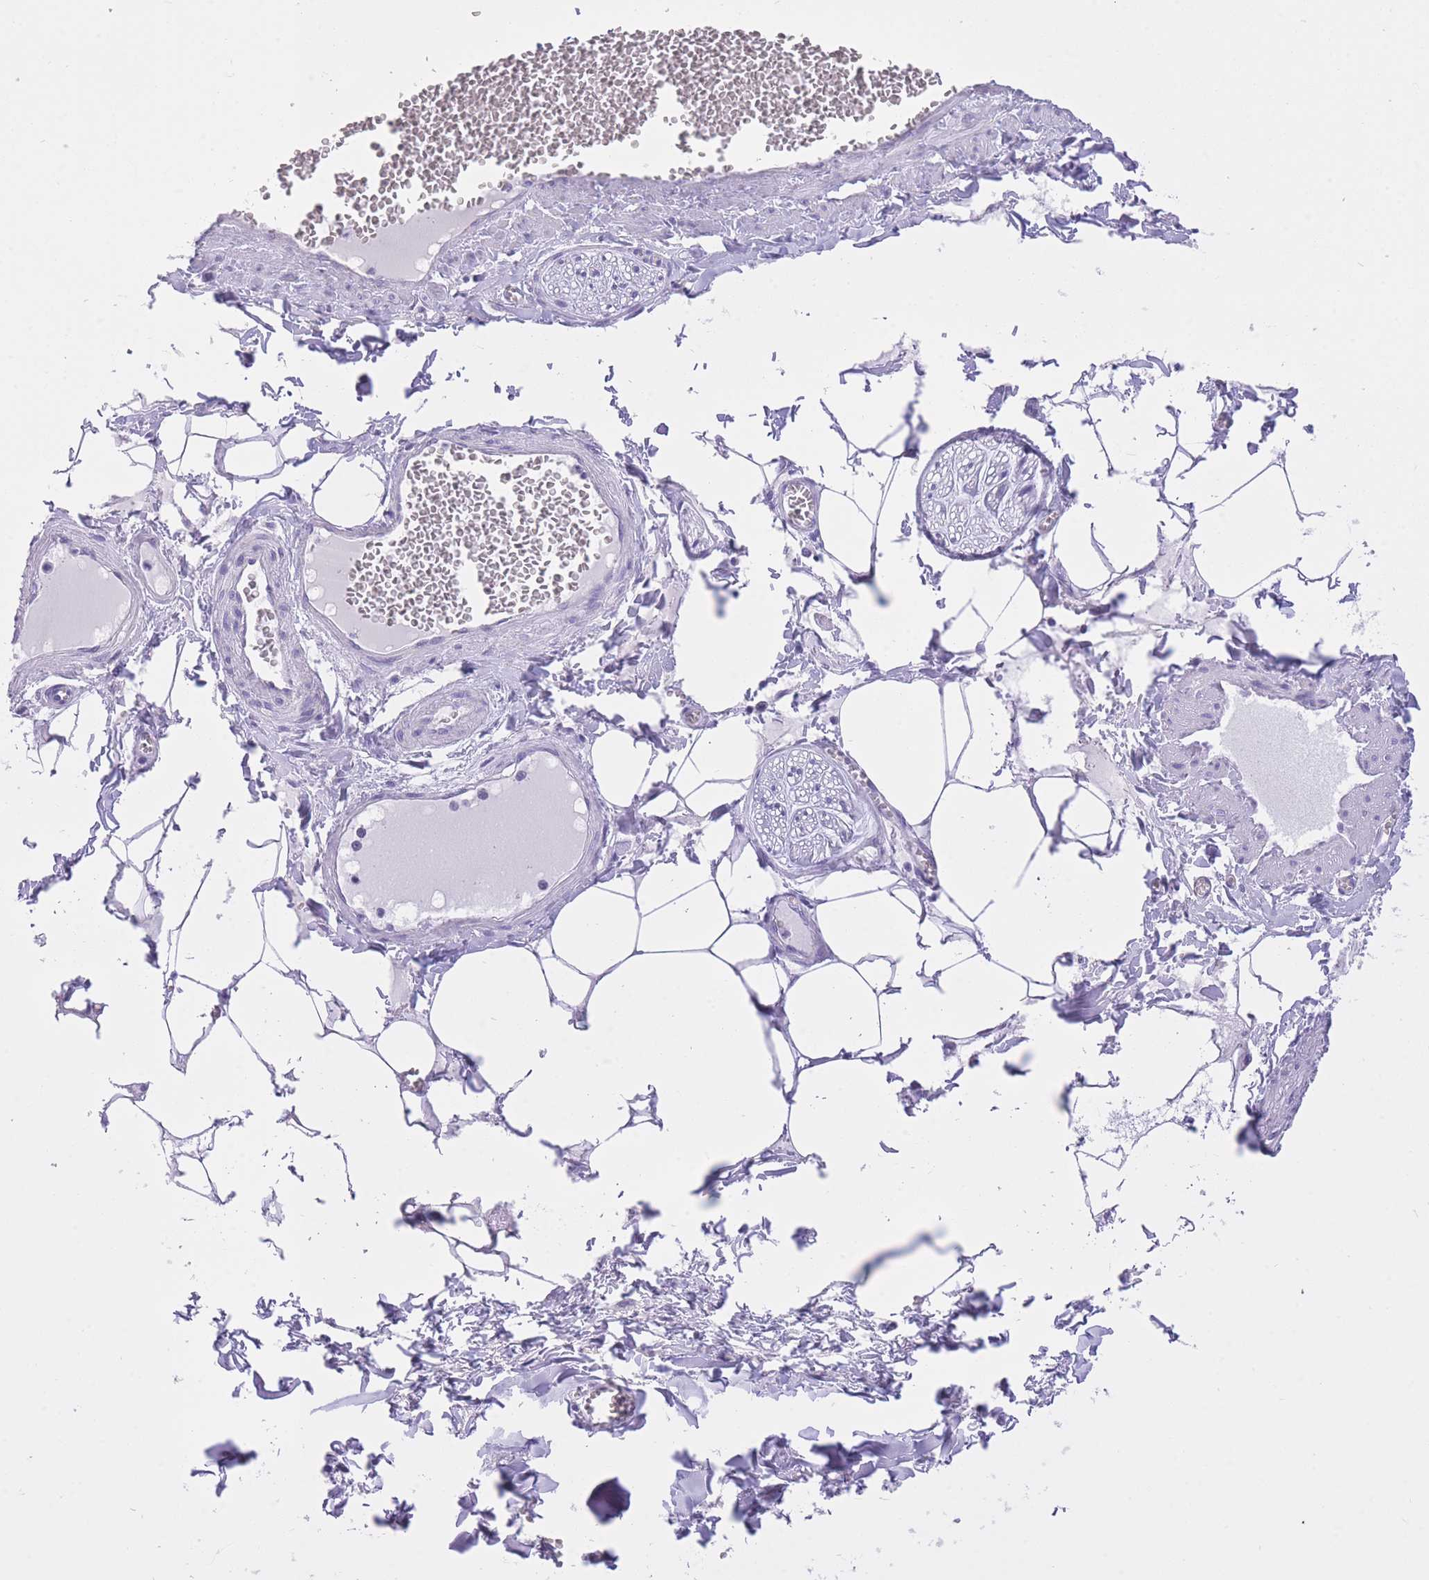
{"staining": {"intensity": "negative", "quantity": "none", "location": "none"}, "tissue": "adipose tissue", "cell_type": "Adipocytes", "image_type": "normal", "snomed": [{"axis": "morphology", "description": "Normal tissue, NOS"}, {"axis": "topography", "description": "Soft tissue"}, {"axis": "topography", "description": "Adipose tissue"}, {"axis": "topography", "description": "Vascular tissue"}, {"axis": "topography", "description": "Peripheral nerve tissue"}], "caption": "Protein analysis of normal adipose tissue reveals no significant positivity in adipocytes. (DAB (3,3'-diaminobenzidine) immunohistochemistry with hematoxylin counter stain).", "gene": "ZNF501", "patient": {"sex": "male", "age": 46}}